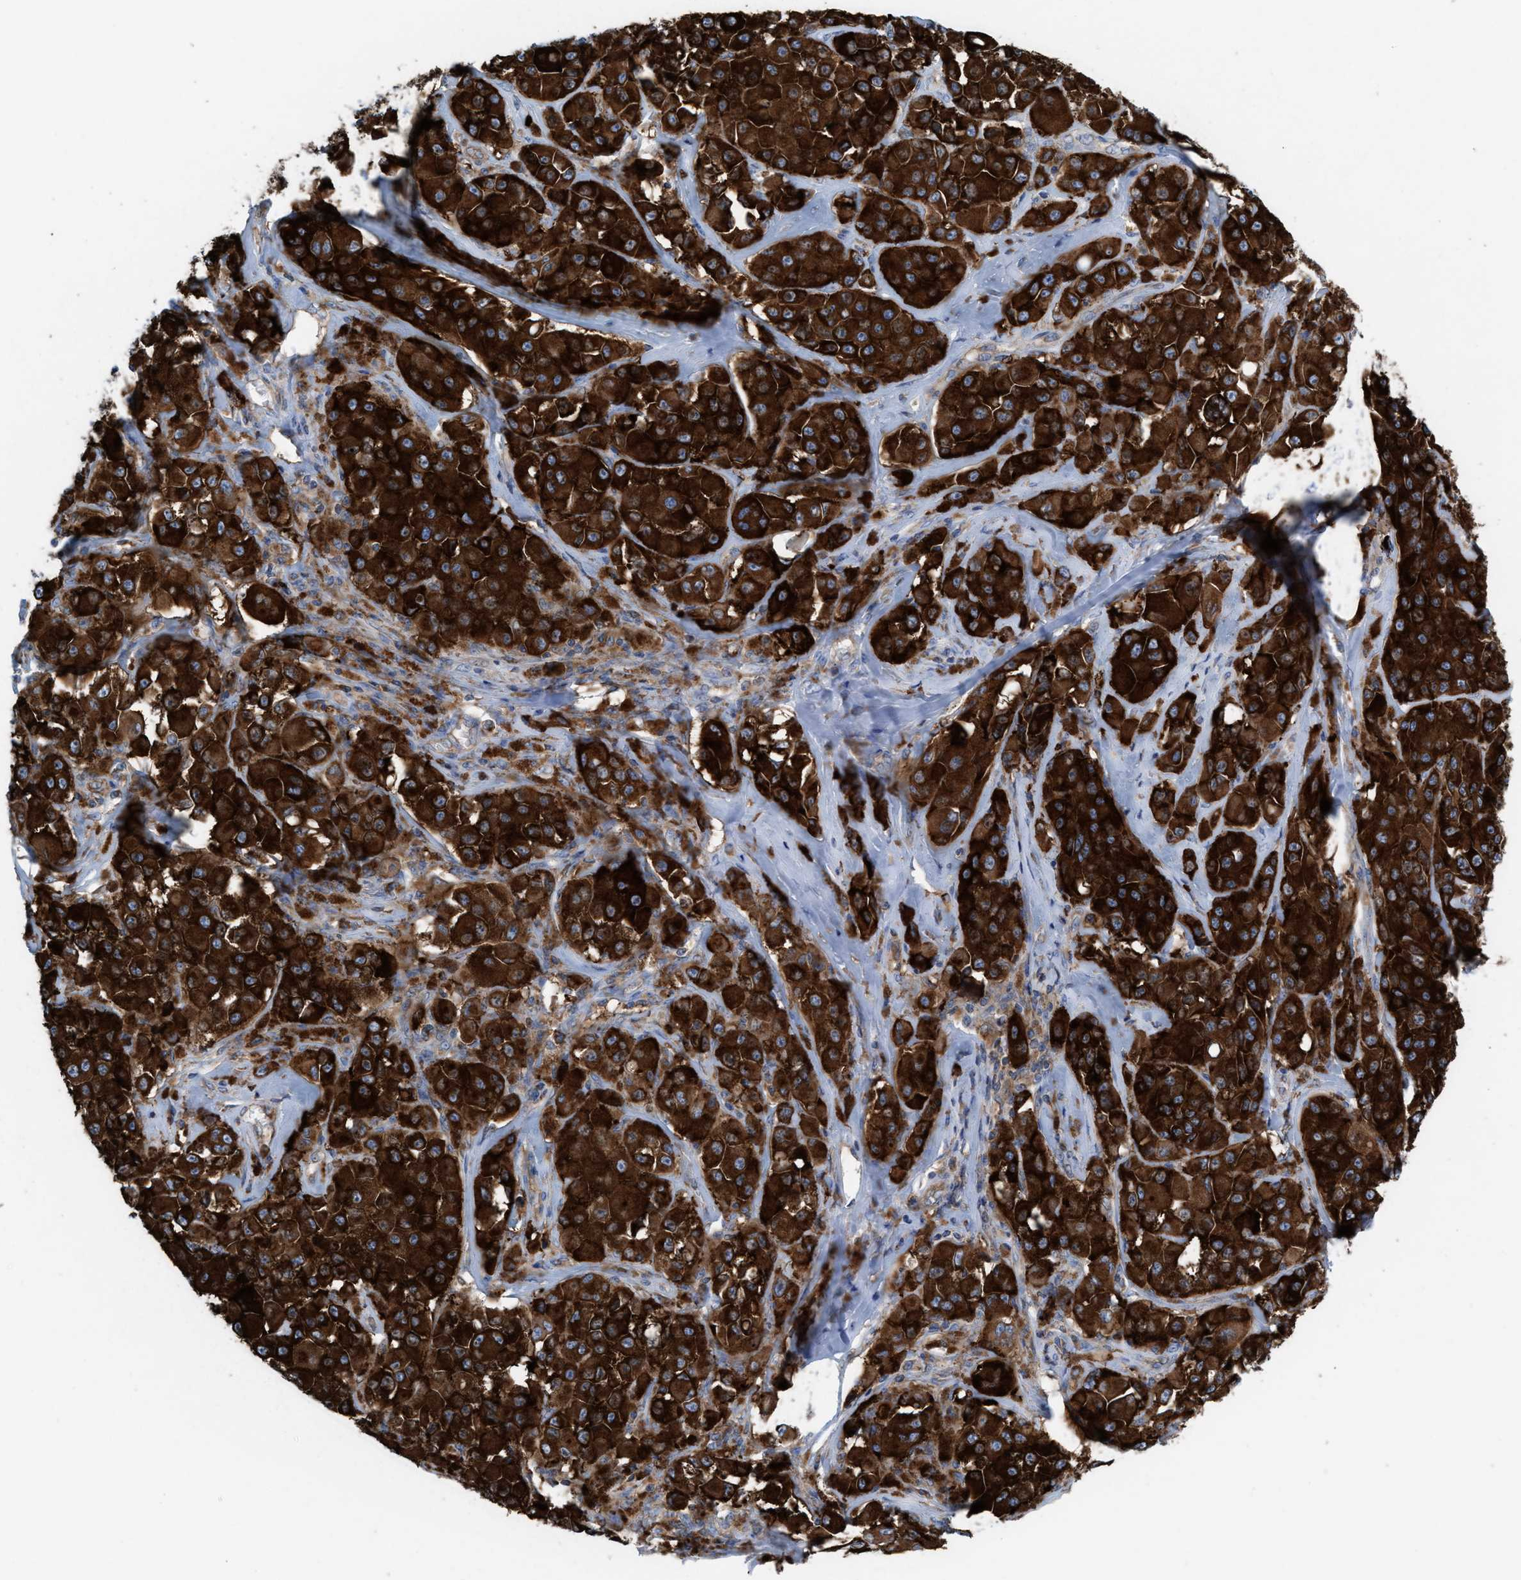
{"staining": {"intensity": "strong", "quantity": ">75%", "location": "cytoplasmic/membranous"}, "tissue": "melanoma", "cell_type": "Tumor cells", "image_type": "cancer", "snomed": [{"axis": "morphology", "description": "Malignant melanoma, NOS"}, {"axis": "topography", "description": "Skin"}], "caption": "Brown immunohistochemical staining in melanoma exhibits strong cytoplasmic/membranous positivity in approximately >75% of tumor cells. (IHC, brightfield microscopy, high magnification).", "gene": "NYAP1", "patient": {"sex": "male", "age": 84}}